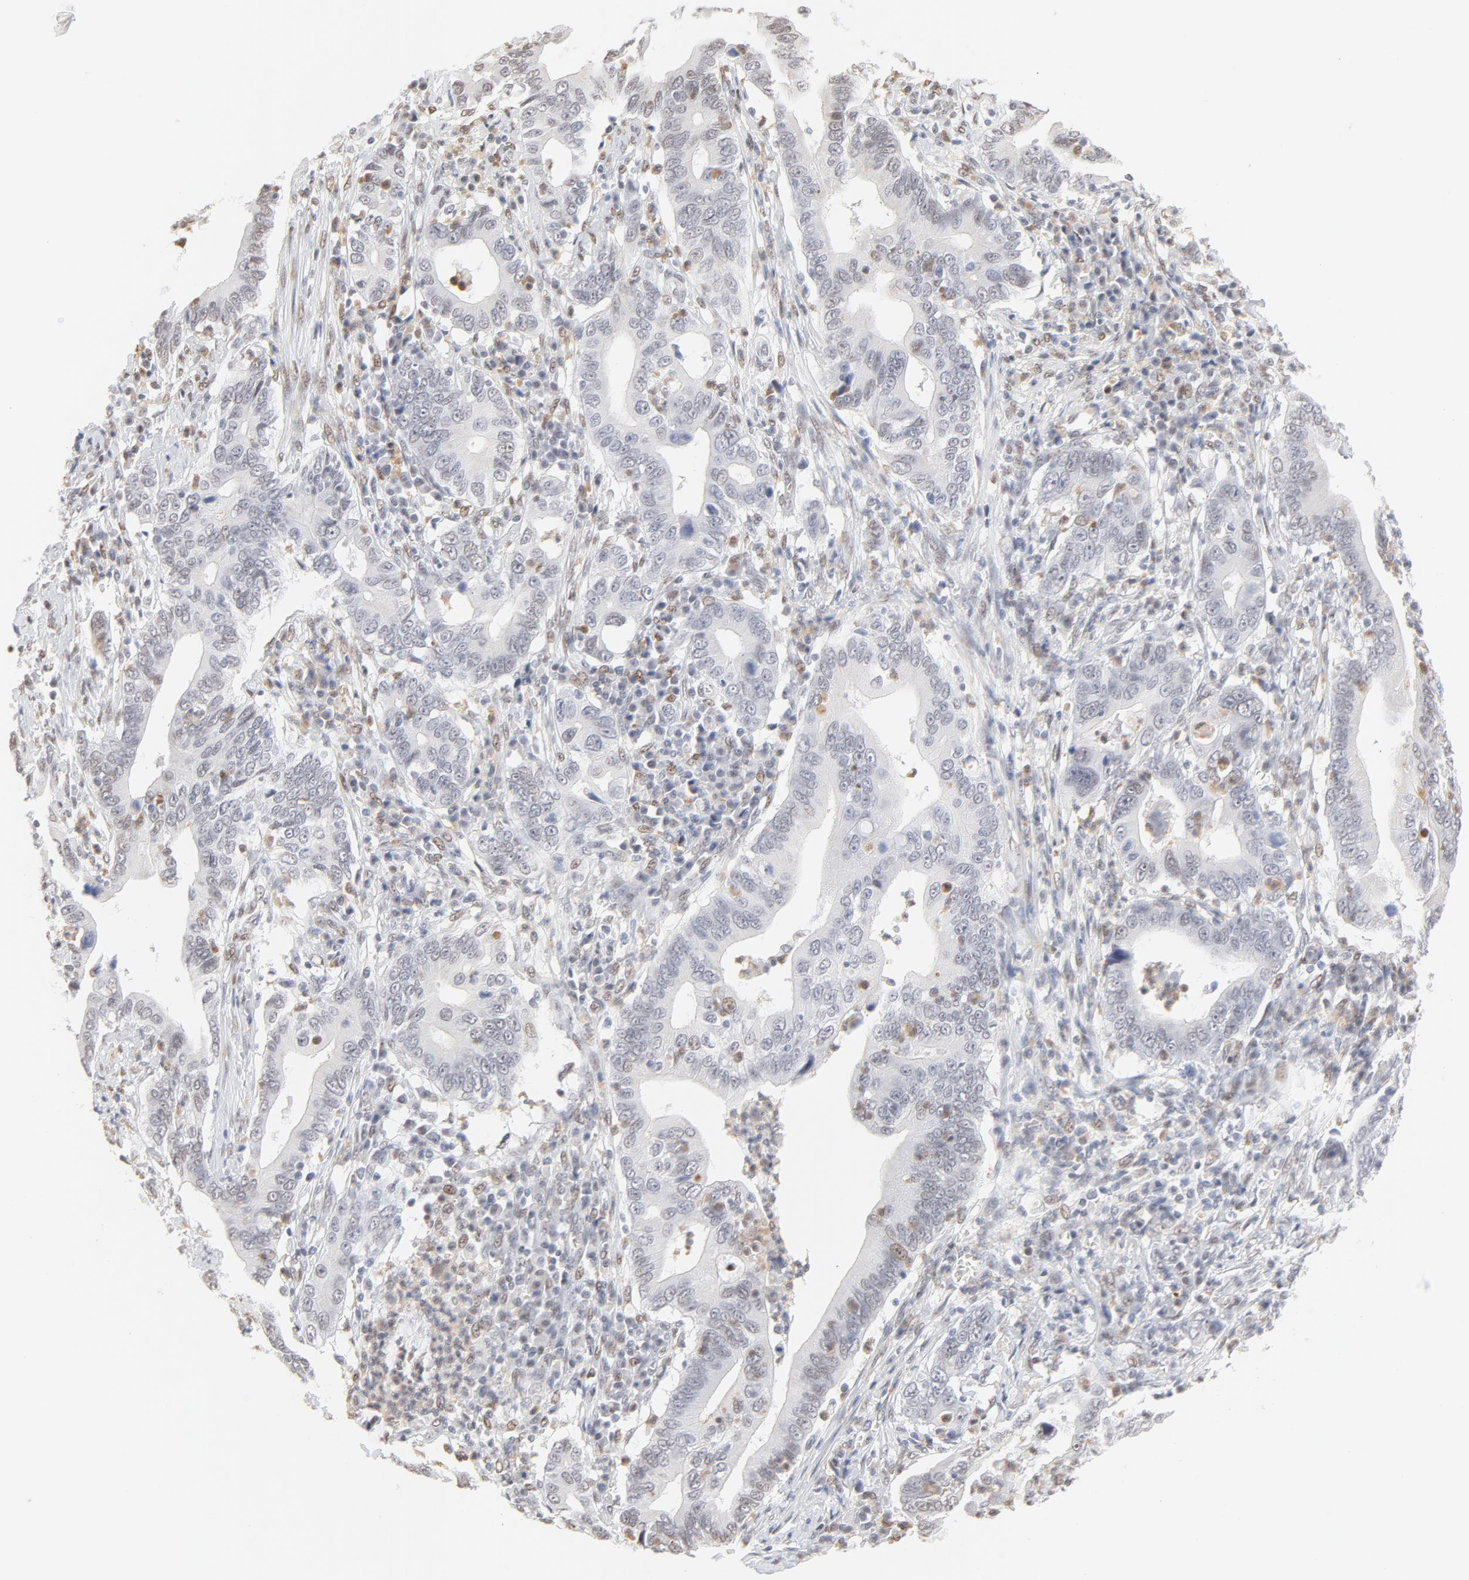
{"staining": {"intensity": "weak", "quantity": "<25%", "location": "nuclear"}, "tissue": "stomach cancer", "cell_type": "Tumor cells", "image_type": "cancer", "snomed": [{"axis": "morphology", "description": "Adenocarcinoma, NOS"}, {"axis": "topography", "description": "Stomach, upper"}], "caption": "IHC histopathology image of neoplastic tissue: human stomach cancer stained with DAB exhibits no significant protein expression in tumor cells. Nuclei are stained in blue.", "gene": "PBX1", "patient": {"sex": "male", "age": 63}}